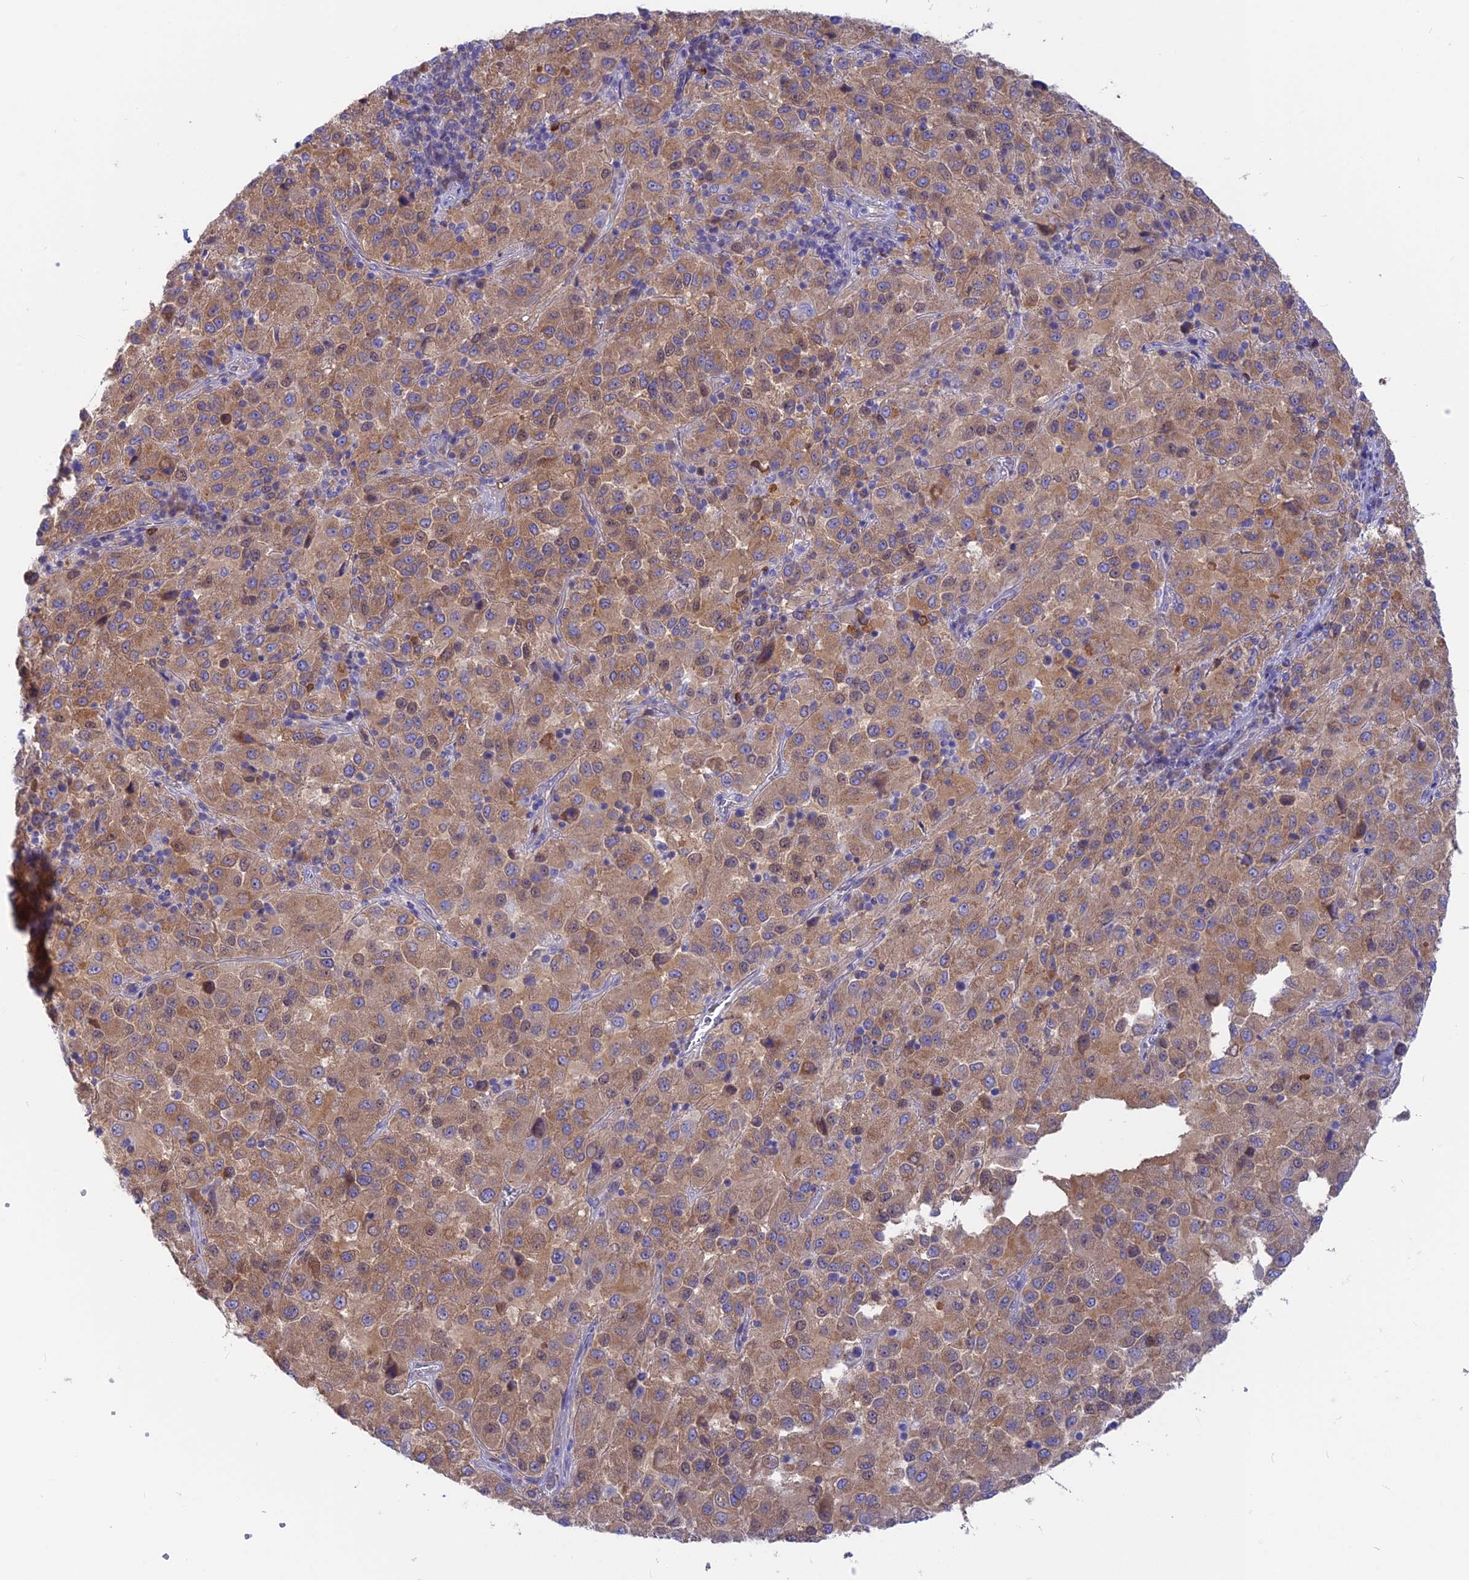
{"staining": {"intensity": "moderate", "quantity": ">75%", "location": "cytoplasmic/membranous"}, "tissue": "melanoma", "cell_type": "Tumor cells", "image_type": "cancer", "snomed": [{"axis": "morphology", "description": "Malignant melanoma, Metastatic site"}, {"axis": "topography", "description": "Lung"}], "caption": "Immunohistochemical staining of human melanoma shows medium levels of moderate cytoplasmic/membranous protein expression in about >75% of tumor cells. (DAB (3,3'-diaminobenzidine) IHC, brown staining for protein, blue staining for nuclei).", "gene": "LZTFL1", "patient": {"sex": "male", "age": 64}}